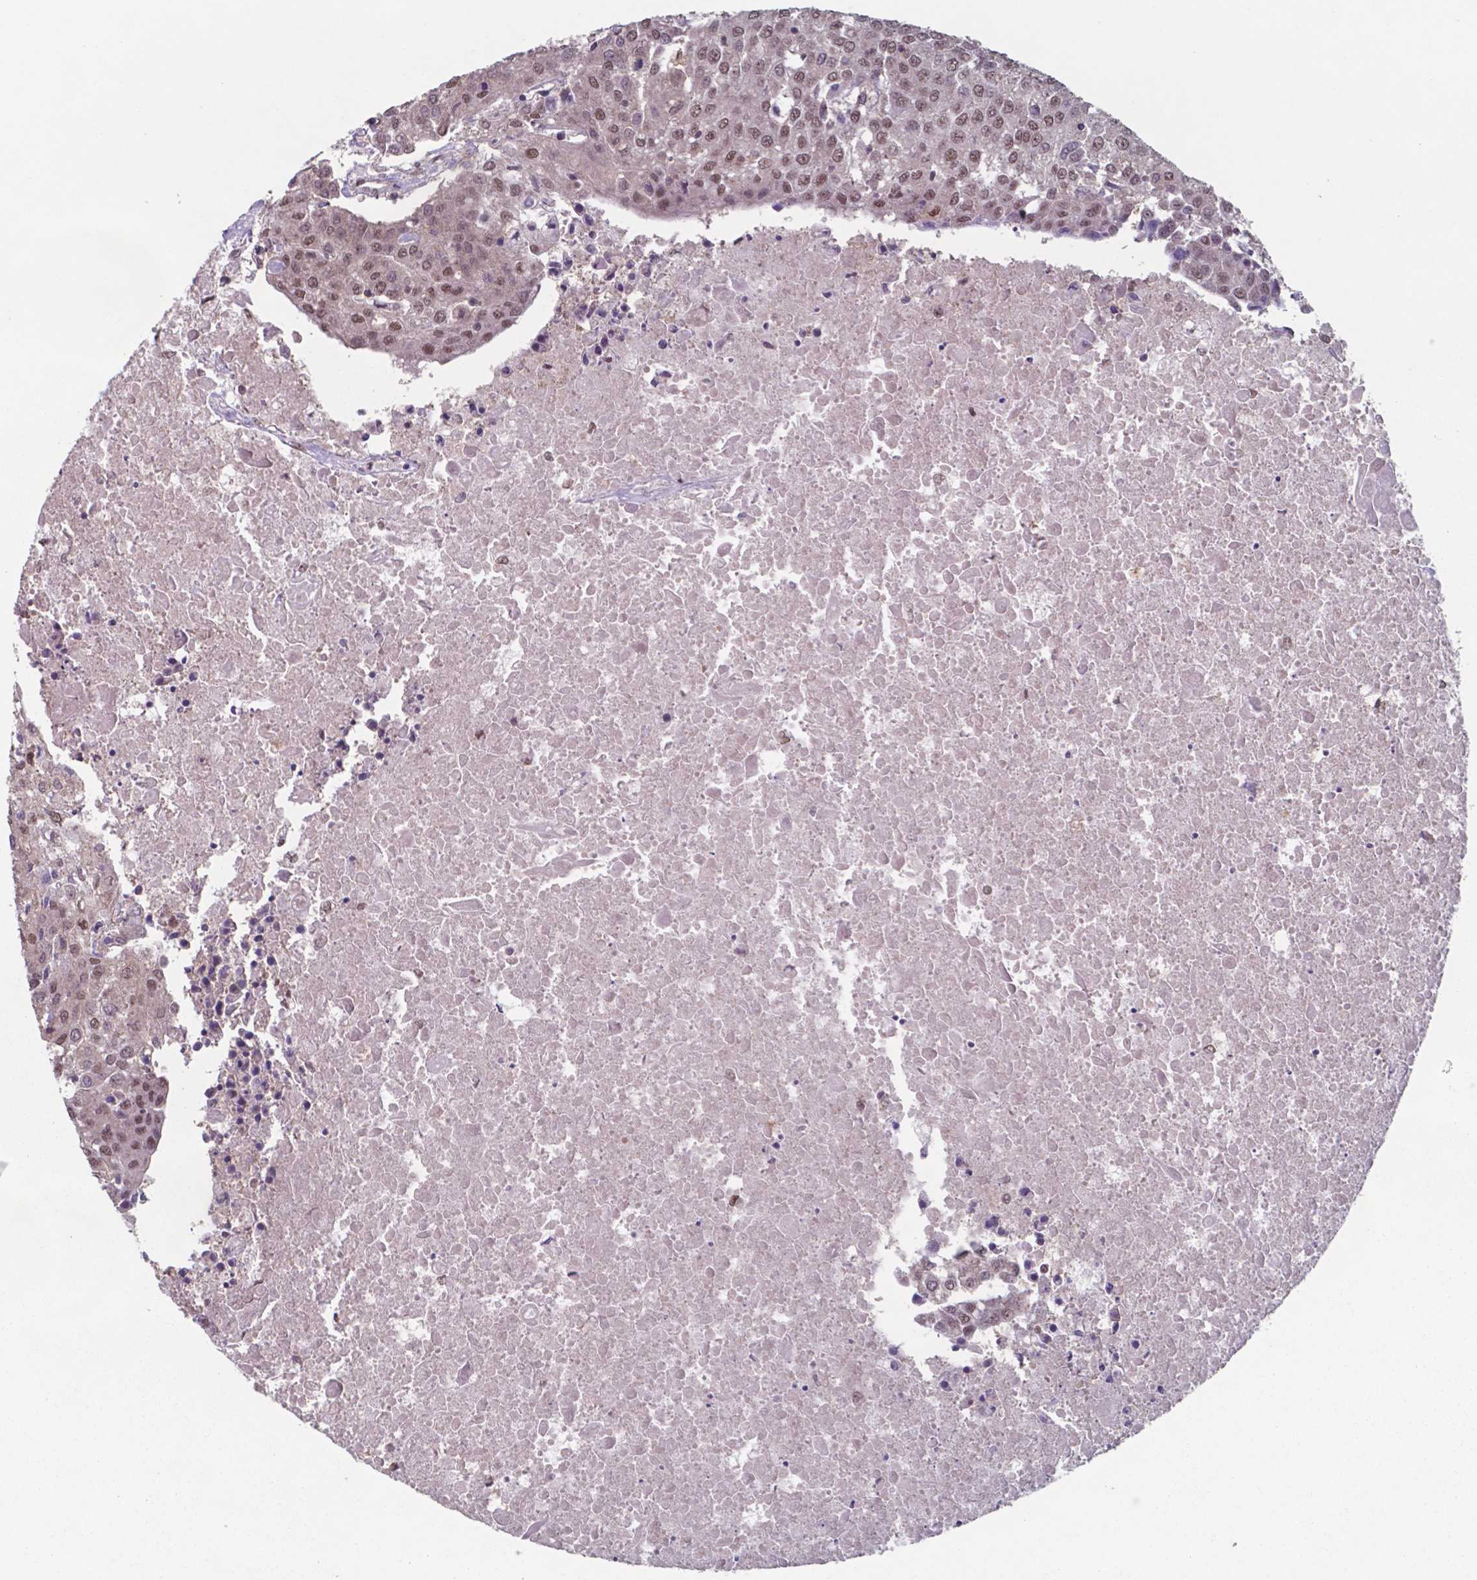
{"staining": {"intensity": "moderate", "quantity": "<25%", "location": "nuclear"}, "tissue": "urothelial cancer", "cell_type": "Tumor cells", "image_type": "cancer", "snomed": [{"axis": "morphology", "description": "Urothelial carcinoma, High grade"}, {"axis": "topography", "description": "Urinary bladder"}], "caption": "Protein expression analysis of urothelial cancer shows moderate nuclear staining in about <25% of tumor cells.", "gene": "UBA1", "patient": {"sex": "female", "age": 85}}